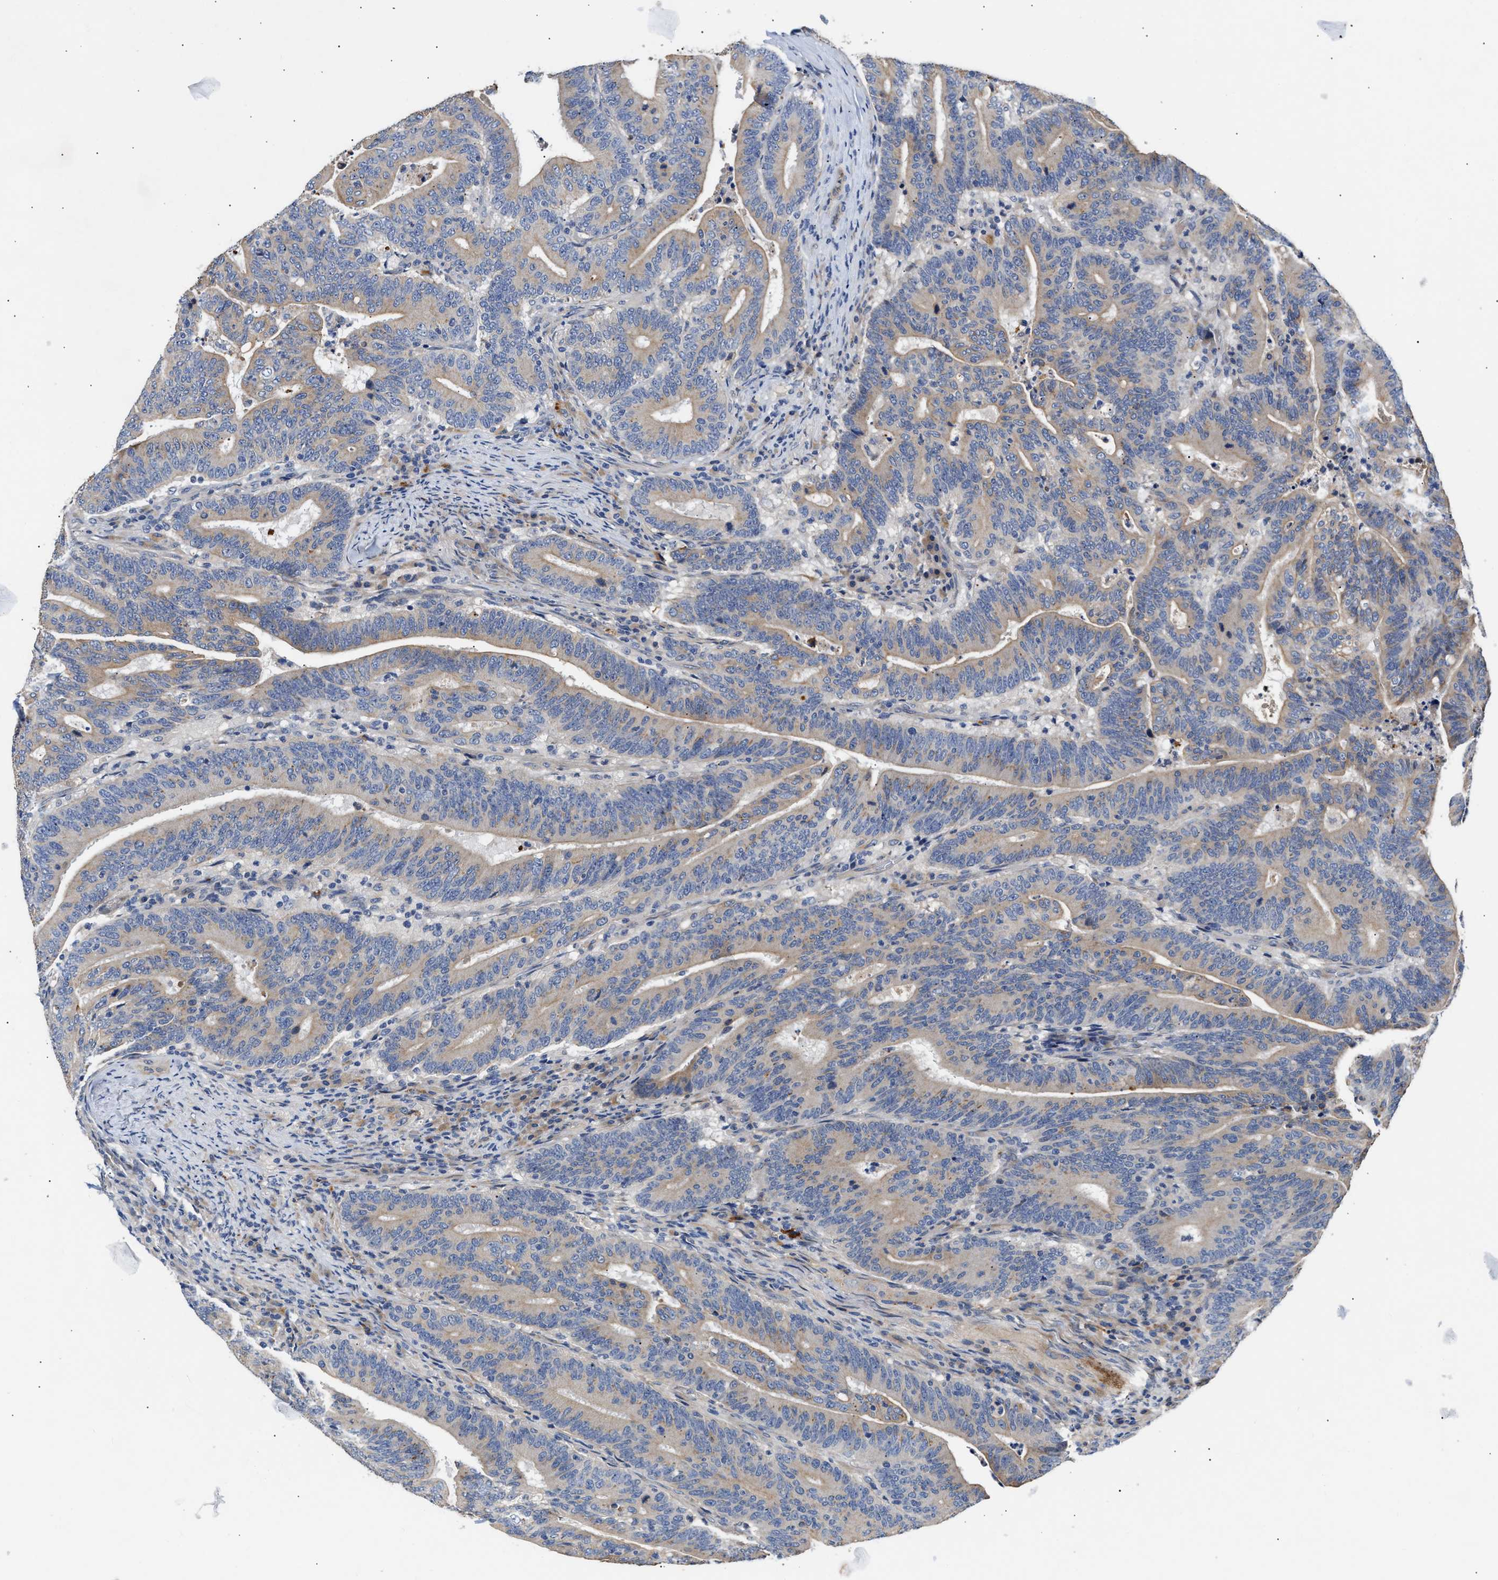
{"staining": {"intensity": "weak", "quantity": "25%-75%", "location": "cytoplasmic/membranous"}, "tissue": "colorectal cancer", "cell_type": "Tumor cells", "image_type": "cancer", "snomed": [{"axis": "morphology", "description": "Adenocarcinoma, NOS"}, {"axis": "topography", "description": "Colon"}], "caption": "This micrograph shows immunohistochemistry staining of adenocarcinoma (colorectal), with low weak cytoplasmic/membranous positivity in approximately 25%-75% of tumor cells.", "gene": "CCDC146", "patient": {"sex": "female", "age": 66}}